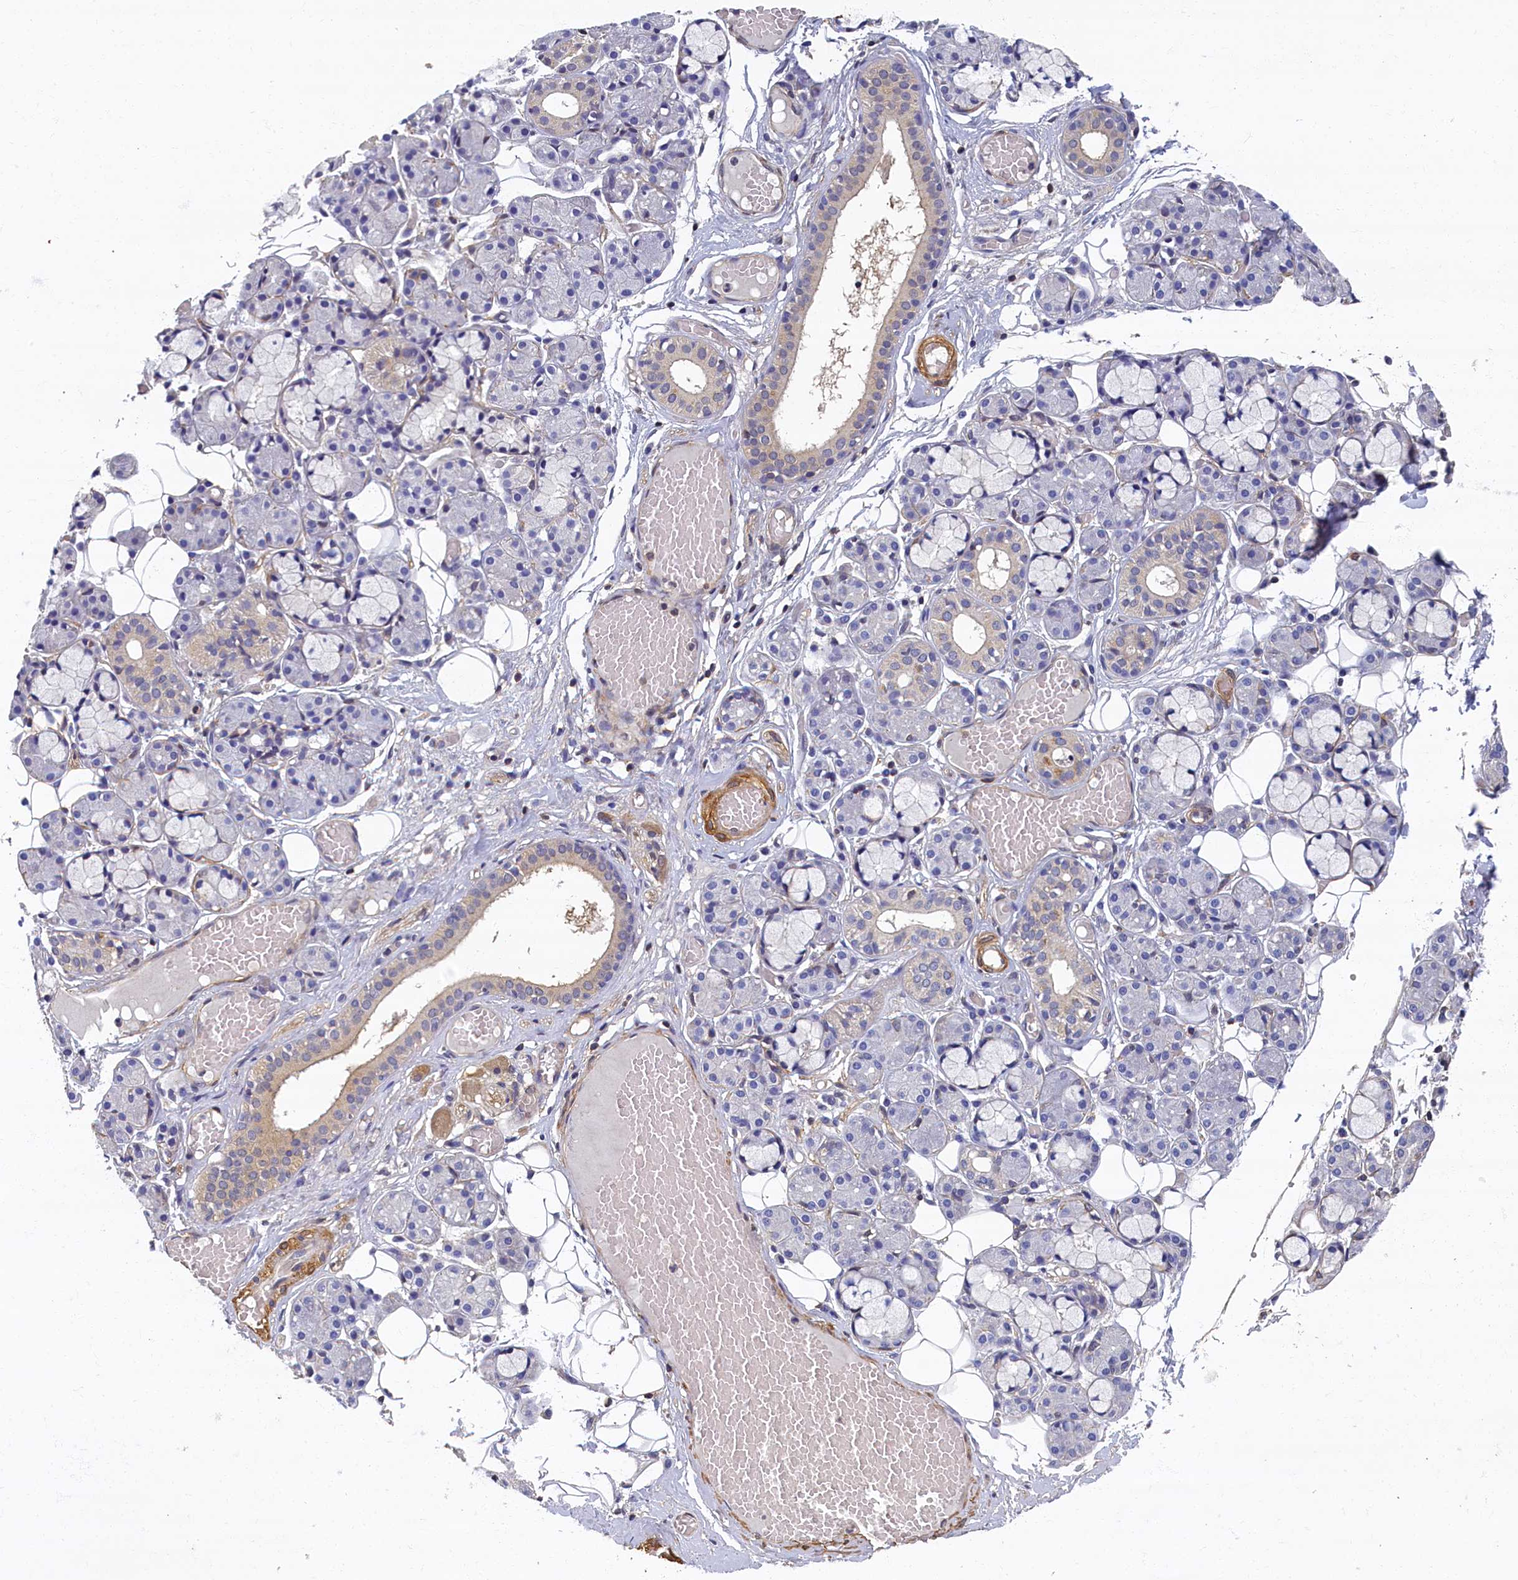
{"staining": {"intensity": "negative", "quantity": "none", "location": "none"}, "tissue": "salivary gland", "cell_type": "Glandular cells", "image_type": "normal", "snomed": [{"axis": "morphology", "description": "Normal tissue, NOS"}, {"axis": "topography", "description": "Salivary gland"}], "caption": "High power microscopy micrograph of an IHC image of unremarkable salivary gland, revealing no significant positivity in glandular cells. Brightfield microscopy of immunohistochemistry stained with DAB (3,3'-diaminobenzidine) (brown) and hematoxylin (blue), captured at high magnification.", "gene": "TBCB", "patient": {"sex": "male", "age": 63}}